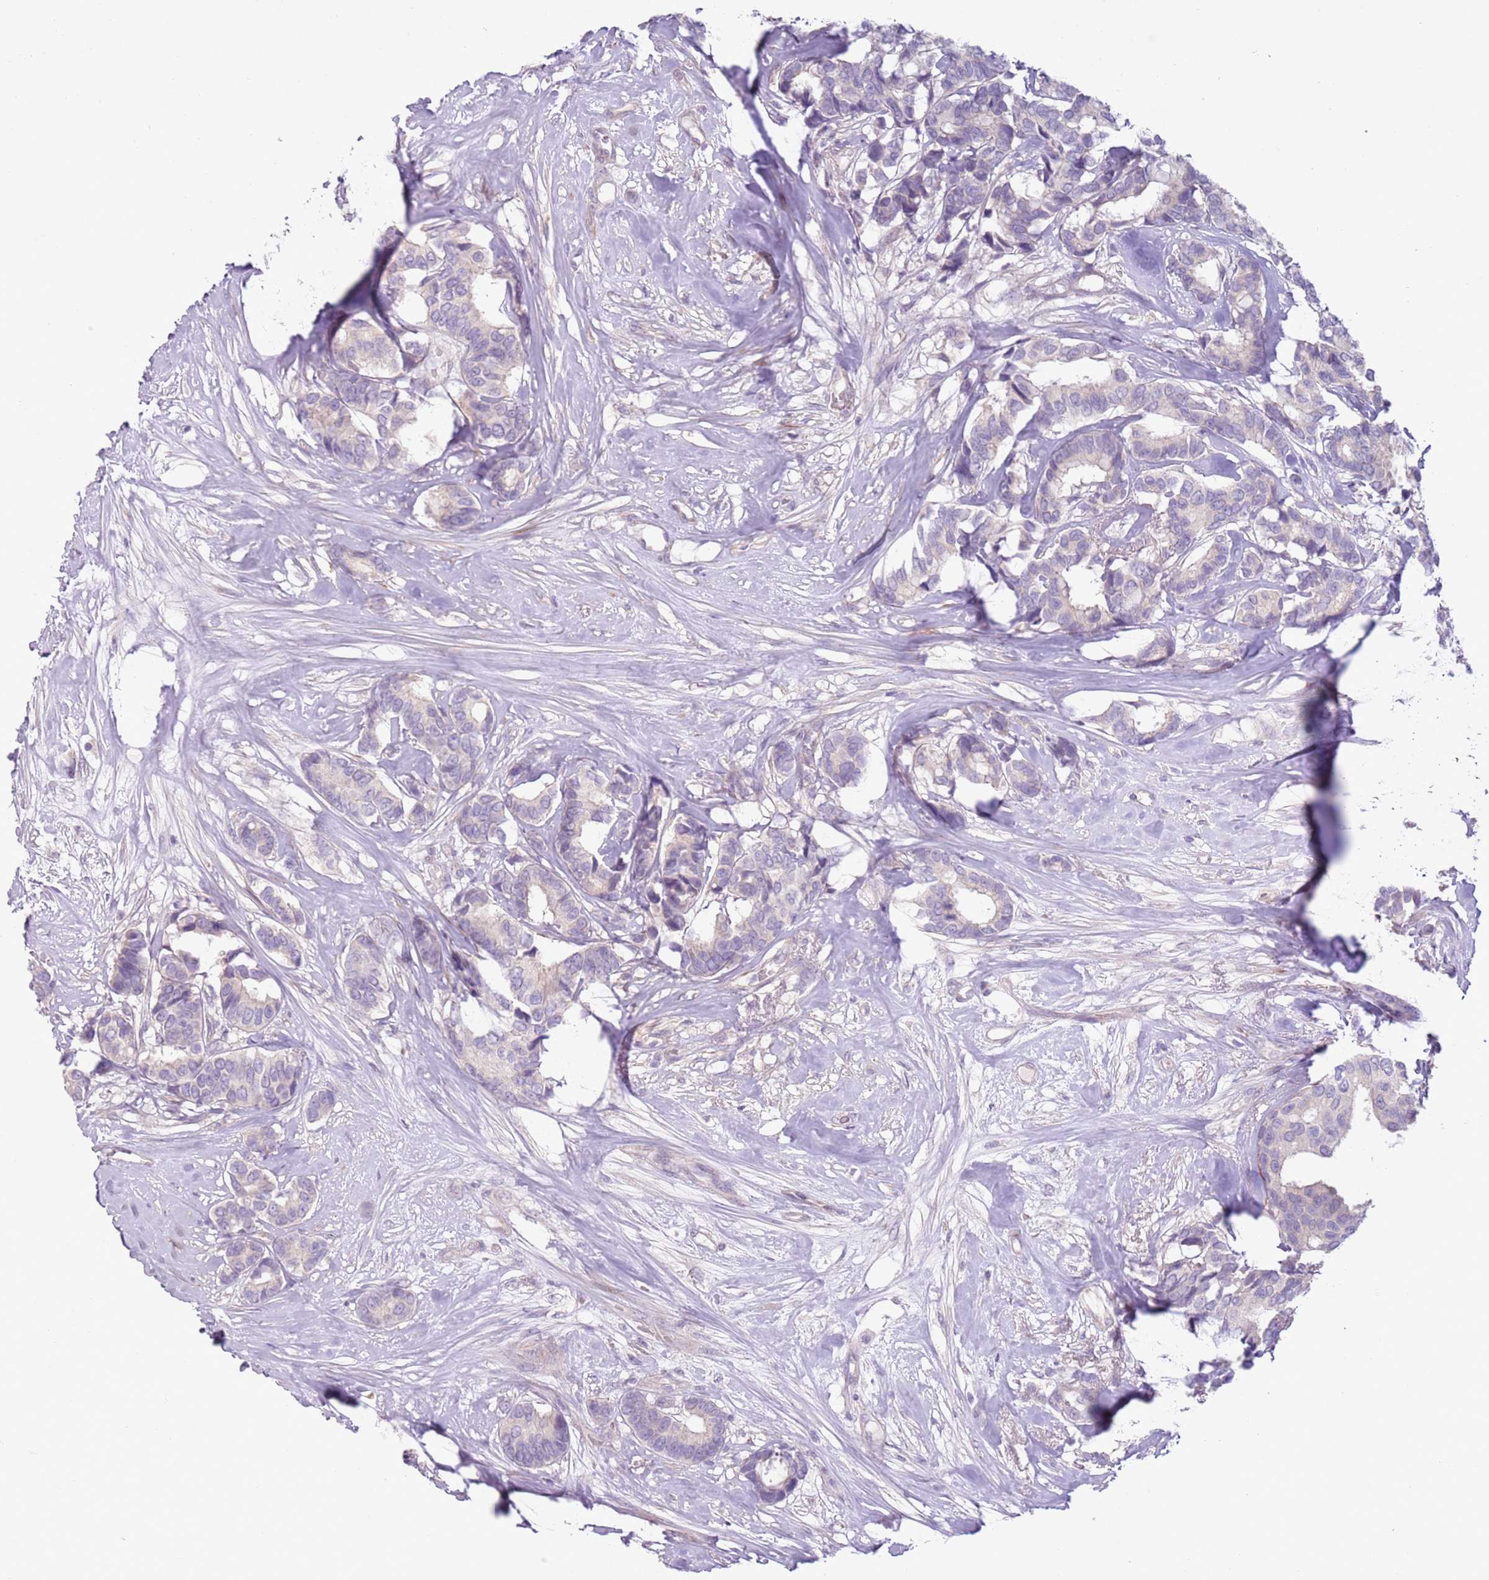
{"staining": {"intensity": "negative", "quantity": "none", "location": "none"}, "tissue": "breast cancer", "cell_type": "Tumor cells", "image_type": "cancer", "snomed": [{"axis": "morphology", "description": "Duct carcinoma"}, {"axis": "topography", "description": "Breast"}], "caption": "This is an IHC histopathology image of human breast intraductal carcinoma. There is no expression in tumor cells.", "gene": "ZNF239", "patient": {"sex": "female", "age": 87}}